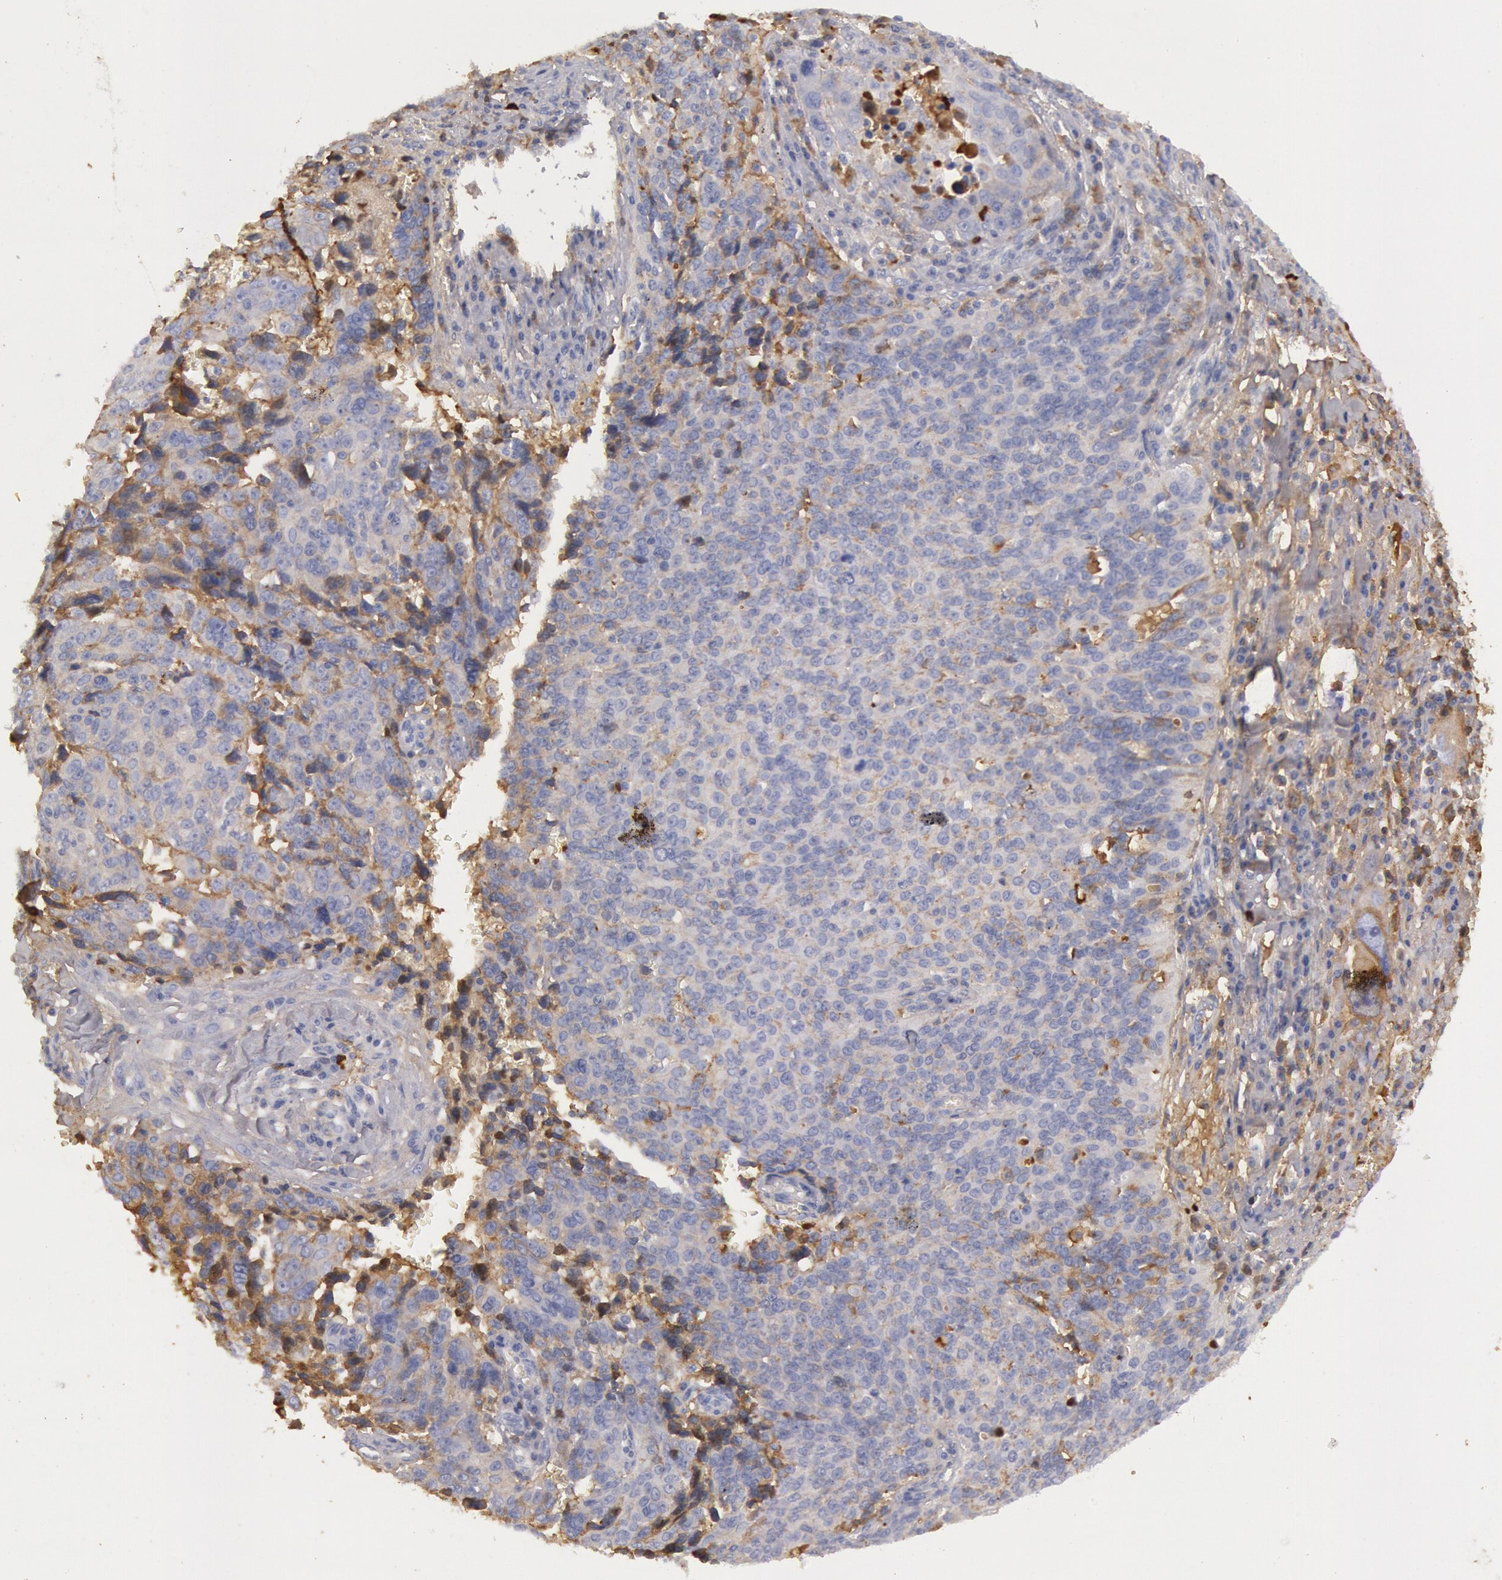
{"staining": {"intensity": "negative", "quantity": "none", "location": "none"}, "tissue": "ovarian cancer", "cell_type": "Tumor cells", "image_type": "cancer", "snomed": [{"axis": "morphology", "description": "Carcinoma, endometroid"}, {"axis": "topography", "description": "Ovary"}], "caption": "High magnification brightfield microscopy of ovarian cancer (endometroid carcinoma) stained with DAB (3,3'-diaminobenzidine) (brown) and counterstained with hematoxylin (blue): tumor cells show no significant staining.", "gene": "IGHA1", "patient": {"sex": "female", "age": 75}}